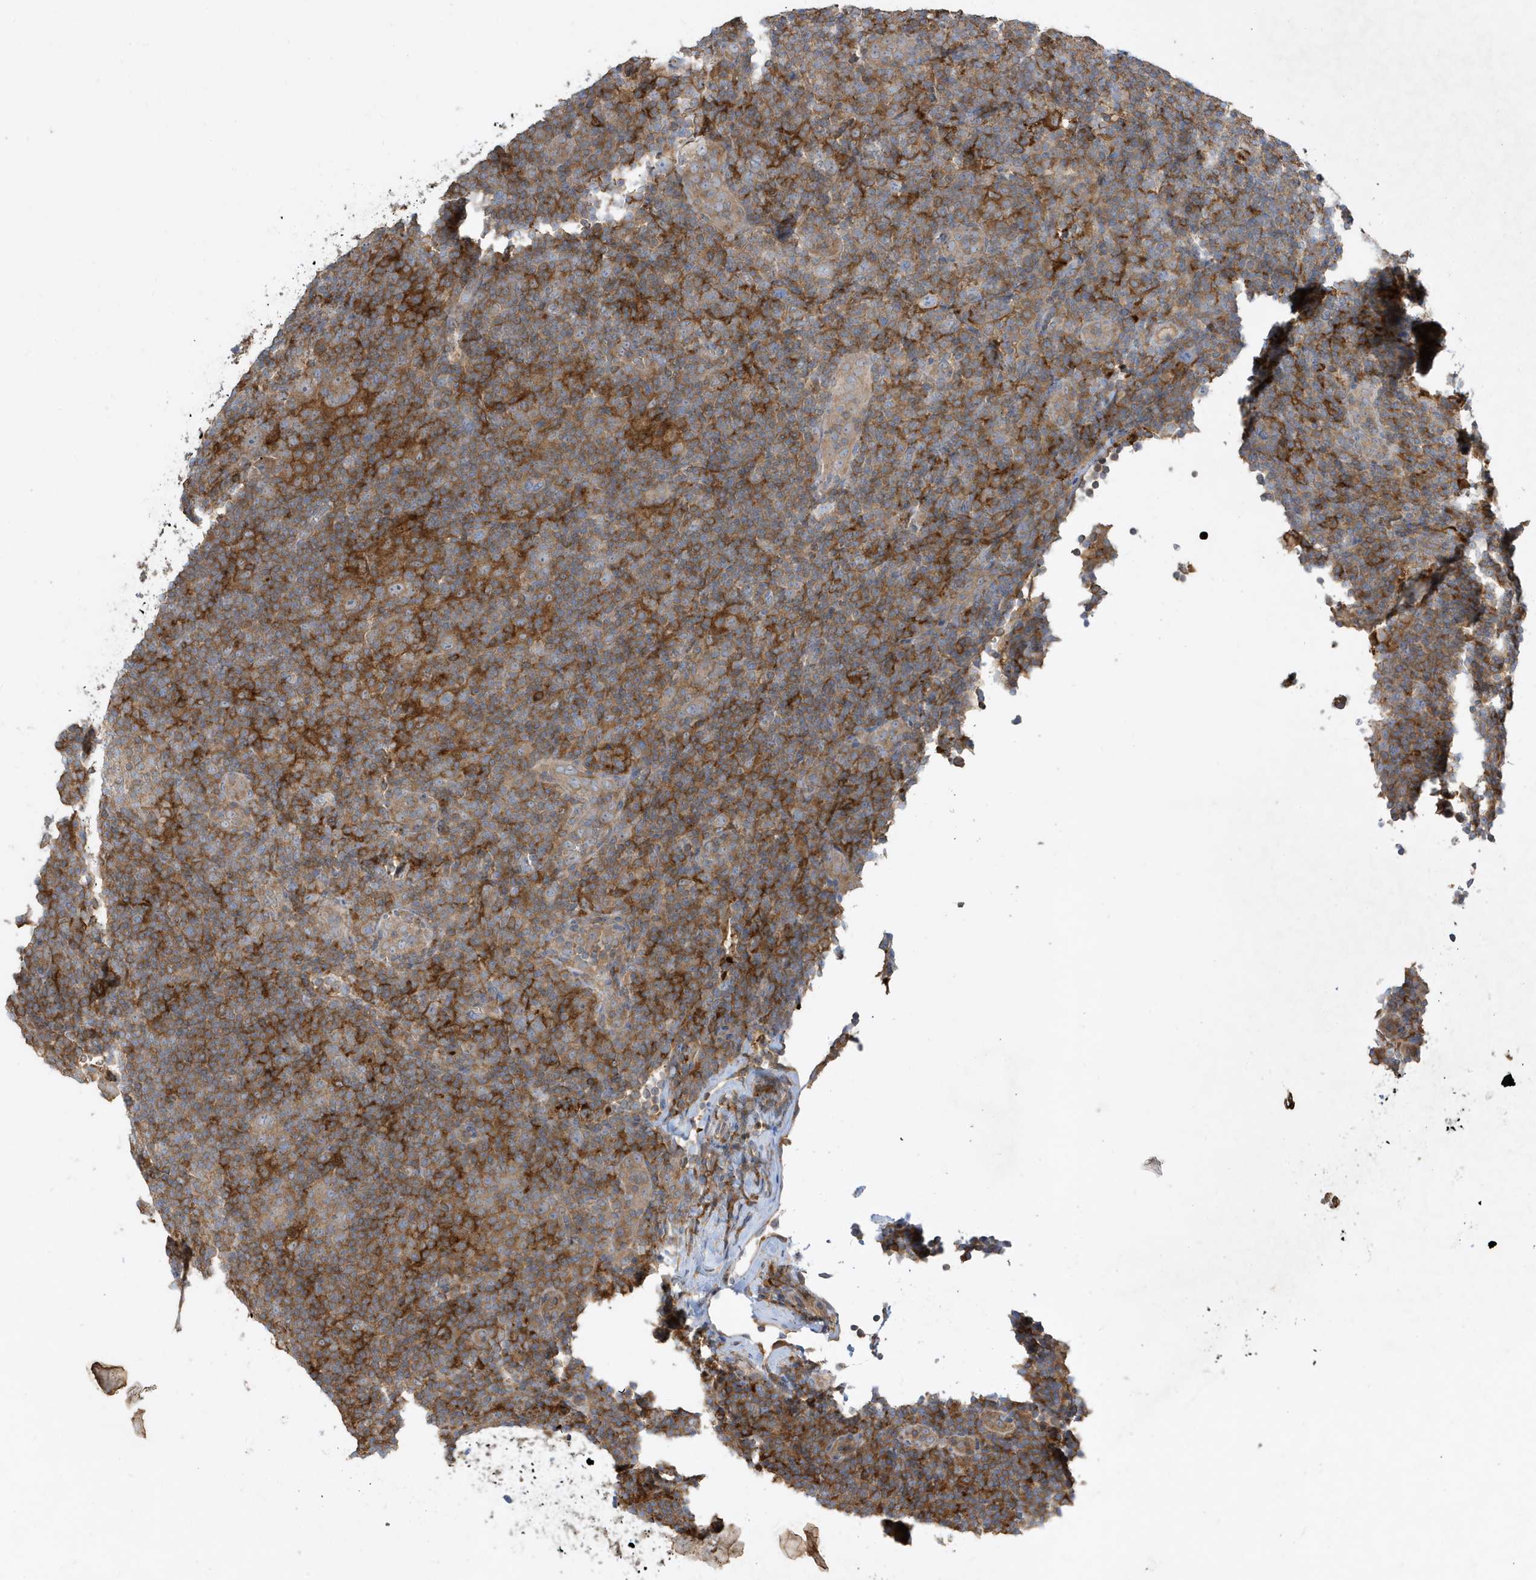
{"staining": {"intensity": "weak", "quantity": ">75%", "location": "cytoplasmic/membranous"}, "tissue": "lymphoma", "cell_type": "Tumor cells", "image_type": "cancer", "snomed": [{"axis": "morphology", "description": "Hodgkin's disease, NOS"}, {"axis": "topography", "description": "Lymph node"}], "caption": "A high-resolution photomicrograph shows immunohistochemistry (IHC) staining of lymphoma, which shows weak cytoplasmic/membranous positivity in about >75% of tumor cells. The protein of interest is stained brown, and the nuclei are stained in blue (DAB (3,3'-diaminobenzidine) IHC with brightfield microscopy, high magnification).", "gene": "ABTB1", "patient": {"sex": "female", "age": 57}}